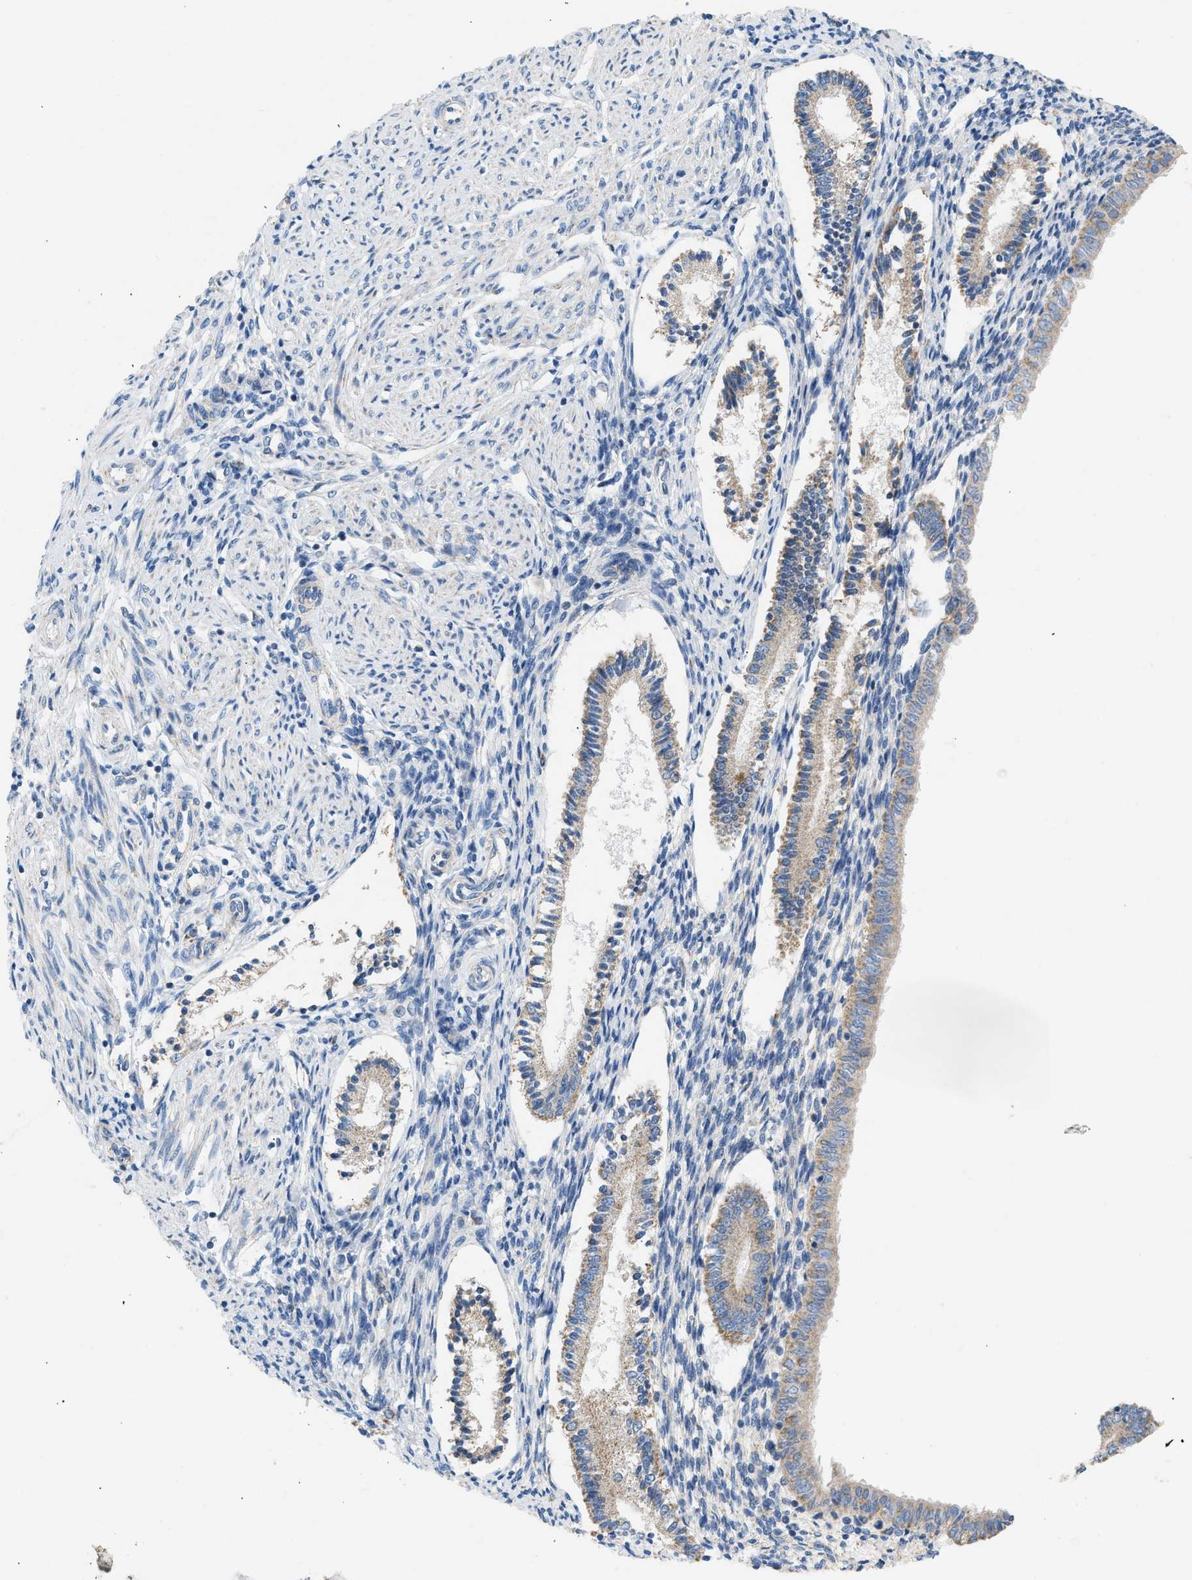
{"staining": {"intensity": "negative", "quantity": "none", "location": "none"}, "tissue": "endometrium", "cell_type": "Cells in endometrial stroma", "image_type": "normal", "snomed": [{"axis": "morphology", "description": "Normal tissue, NOS"}, {"axis": "topography", "description": "Endometrium"}], "caption": "A histopathology image of endometrium stained for a protein demonstrates no brown staining in cells in endometrial stroma.", "gene": "NDUFS8", "patient": {"sex": "female", "age": 42}}